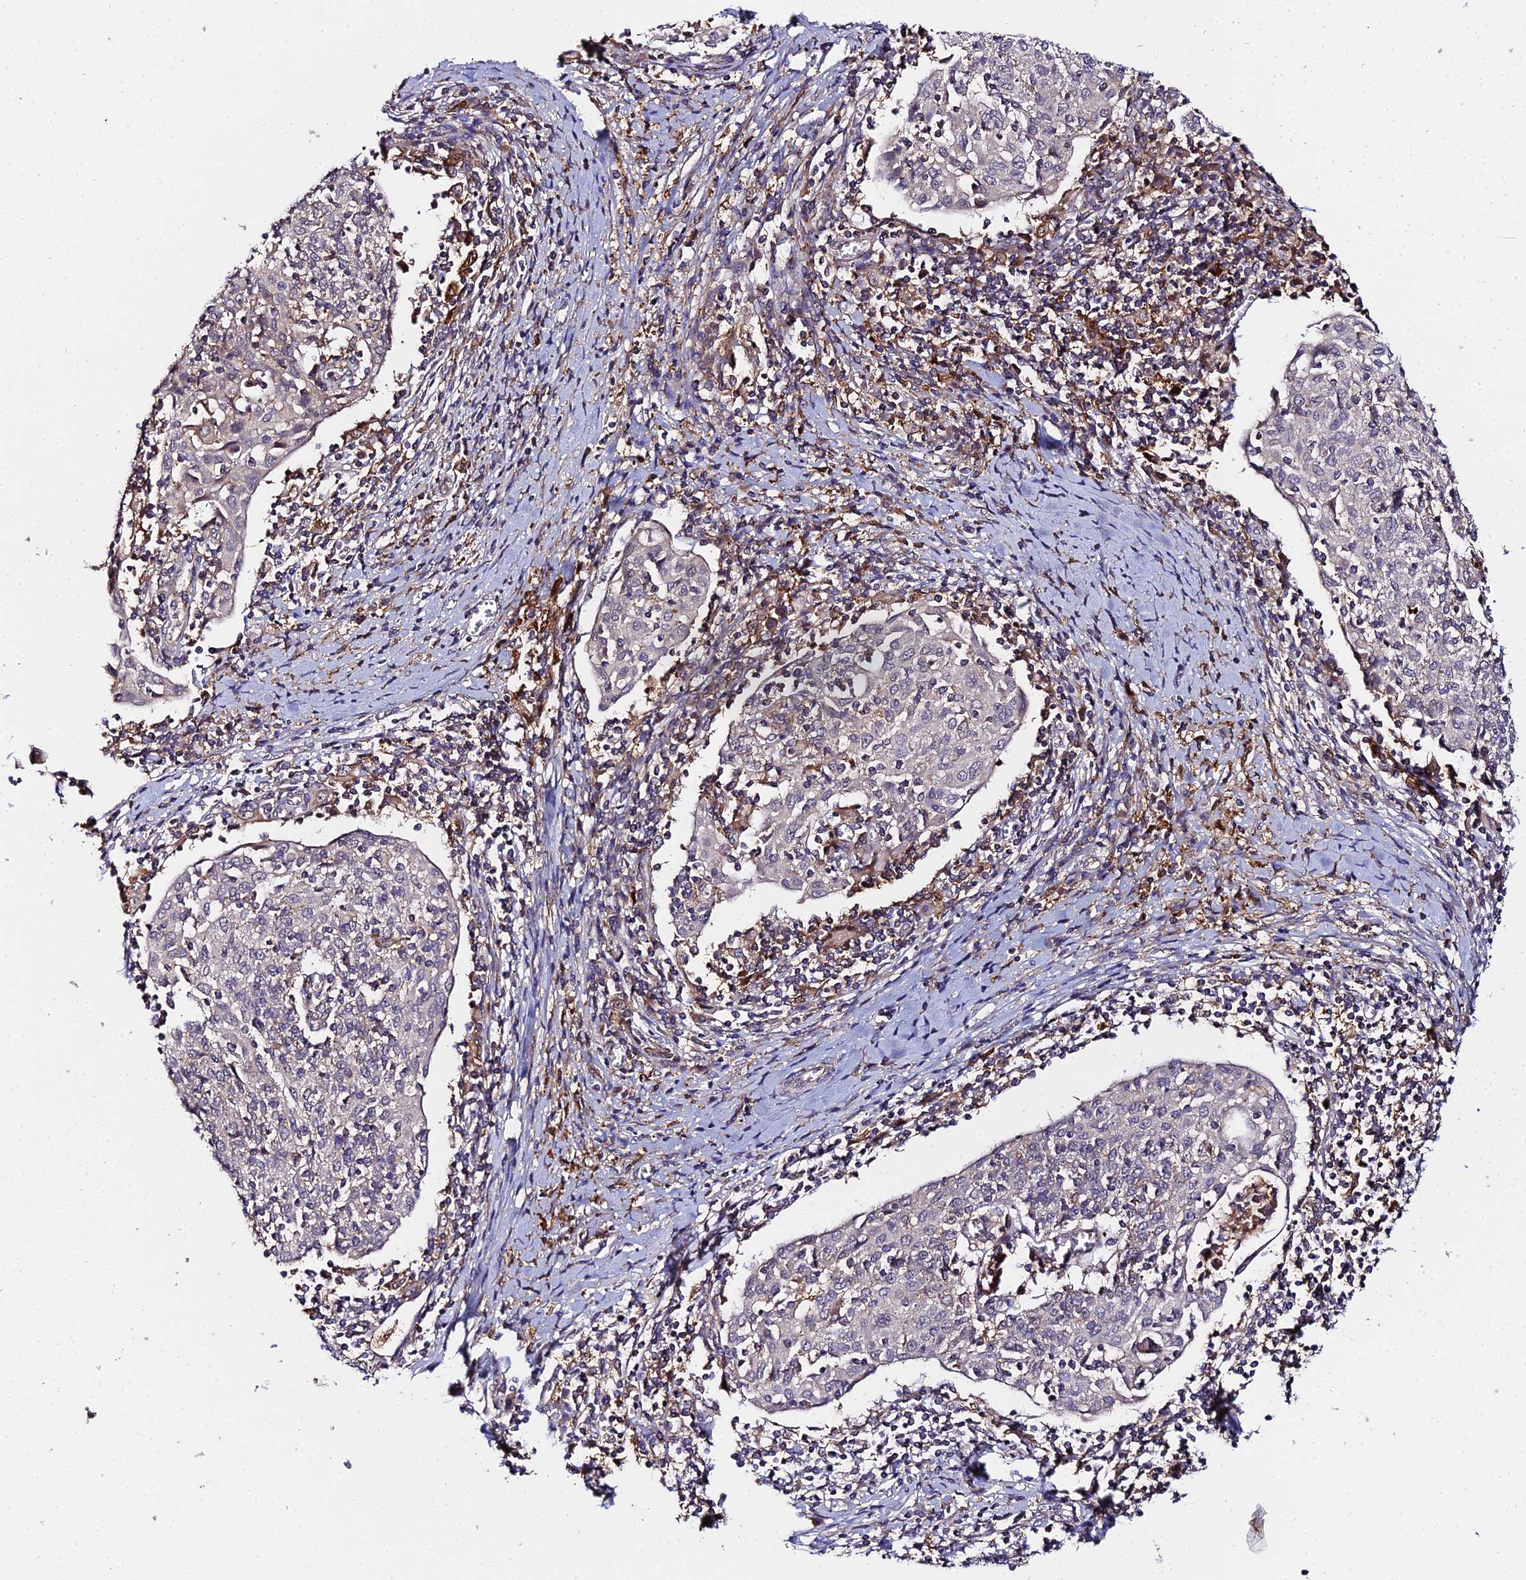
{"staining": {"intensity": "negative", "quantity": "none", "location": "none"}, "tissue": "cervical cancer", "cell_type": "Tumor cells", "image_type": "cancer", "snomed": [{"axis": "morphology", "description": "Squamous cell carcinoma, NOS"}, {"axis": "topography", "description": "Cervix"}], "caption": "Immunohistochemistry (IHC) photomicrograph of neoplastic tissue: cervical cancer (squamous cell carcinoma) stained with DAB (3,3'-diaminobenzidine) exhibits no significant protein positivity in tumor cells.", "gene": "ZBED8", "patient": {"sex": "female", "age": 52}}